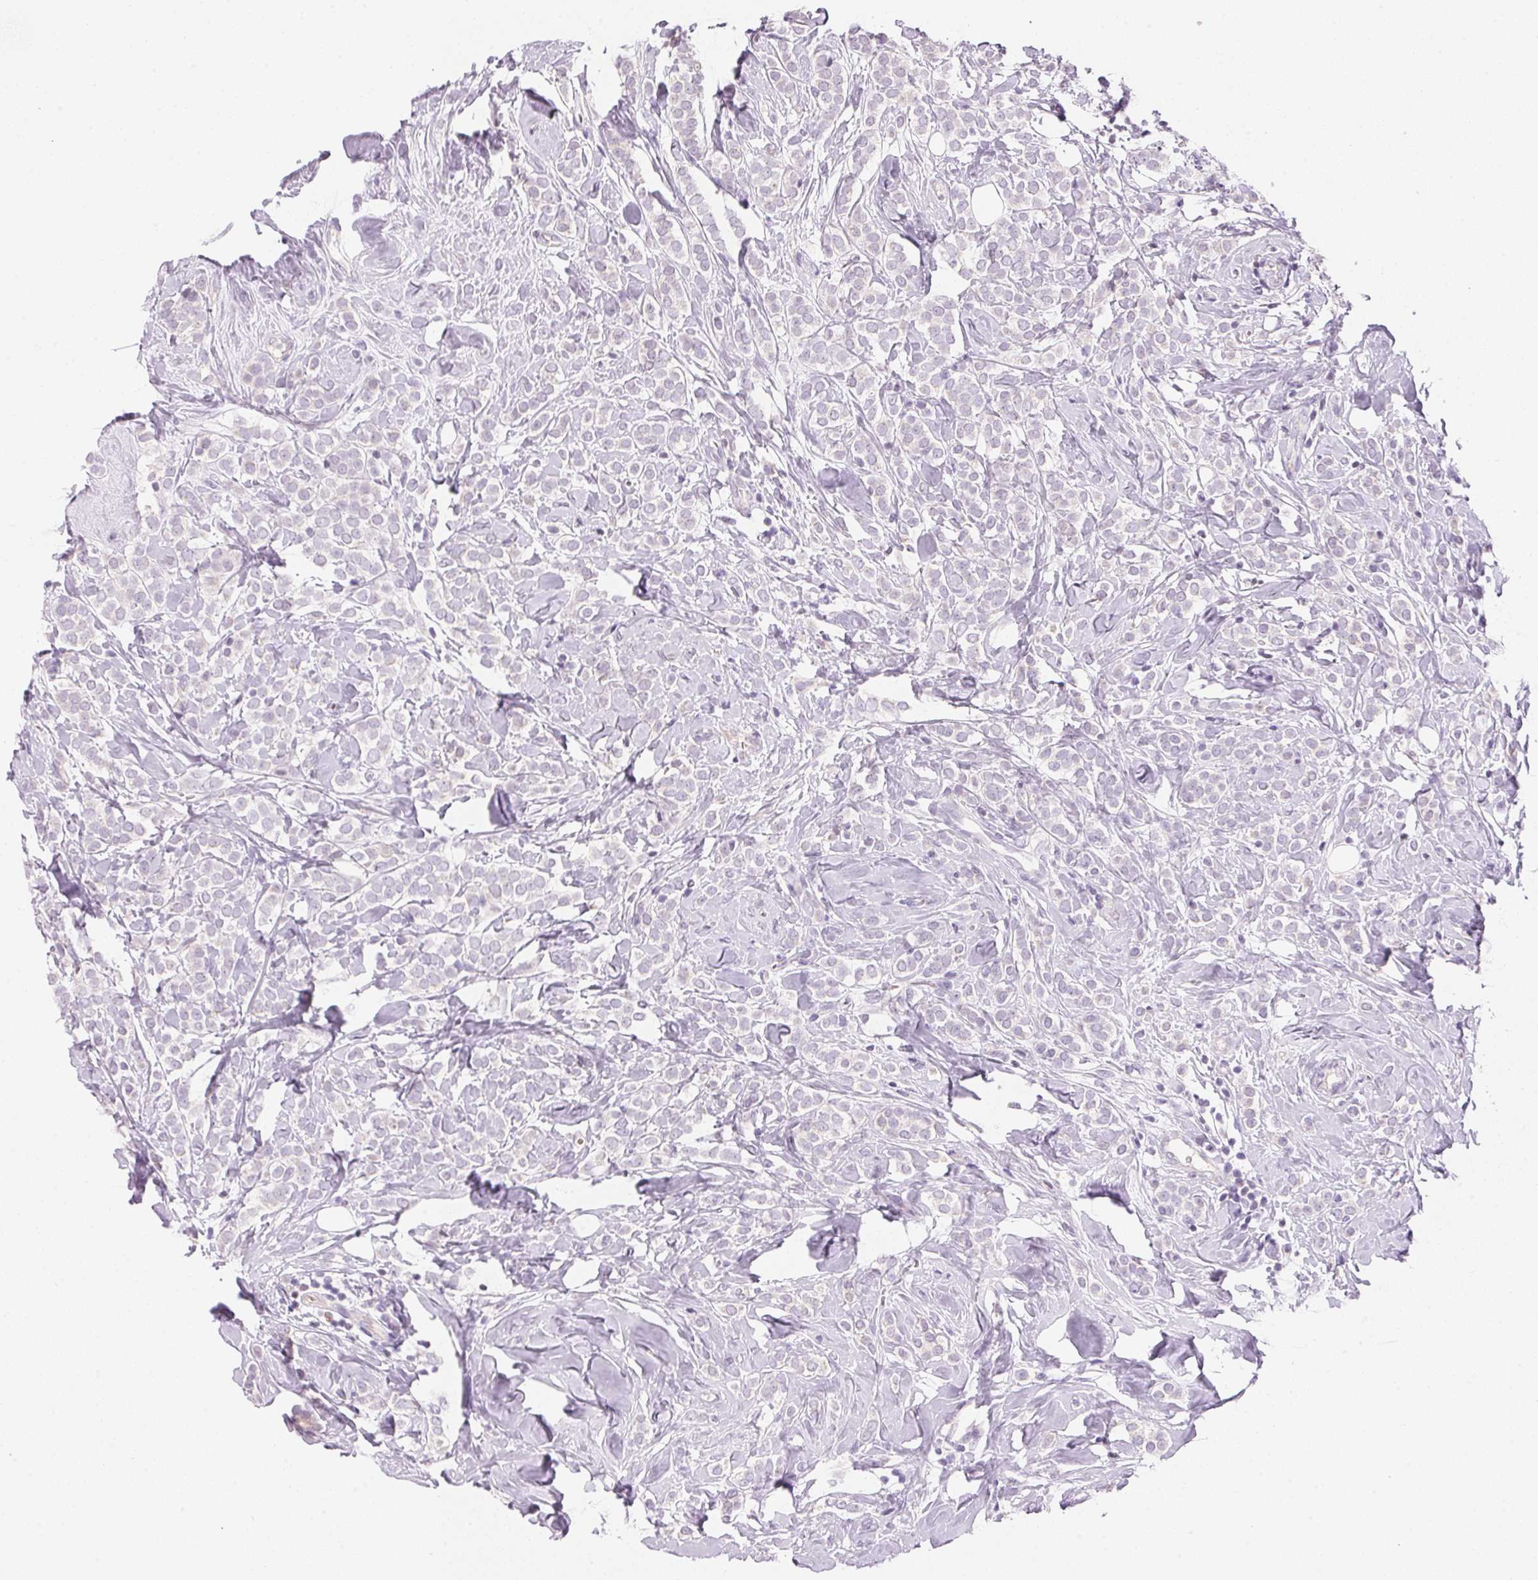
{"staining": {"intensity": "negative", "quantity": "none", "location": "none"}, "tissue": "breast cancer", "cell_type": "Tumor cells", "image_type": "cancer", "snomed": [{"axis": "morphology", "description": "Lobular carcinoma"}, {"axis": "topography", "description": "Breast"}], "caption": "Immunohistochemical staining of breast lobular carcinoma displays no significant expression in tumor cells.", "gene": "CYP11B1", "patient": {"sex": "female", "age": 49}}